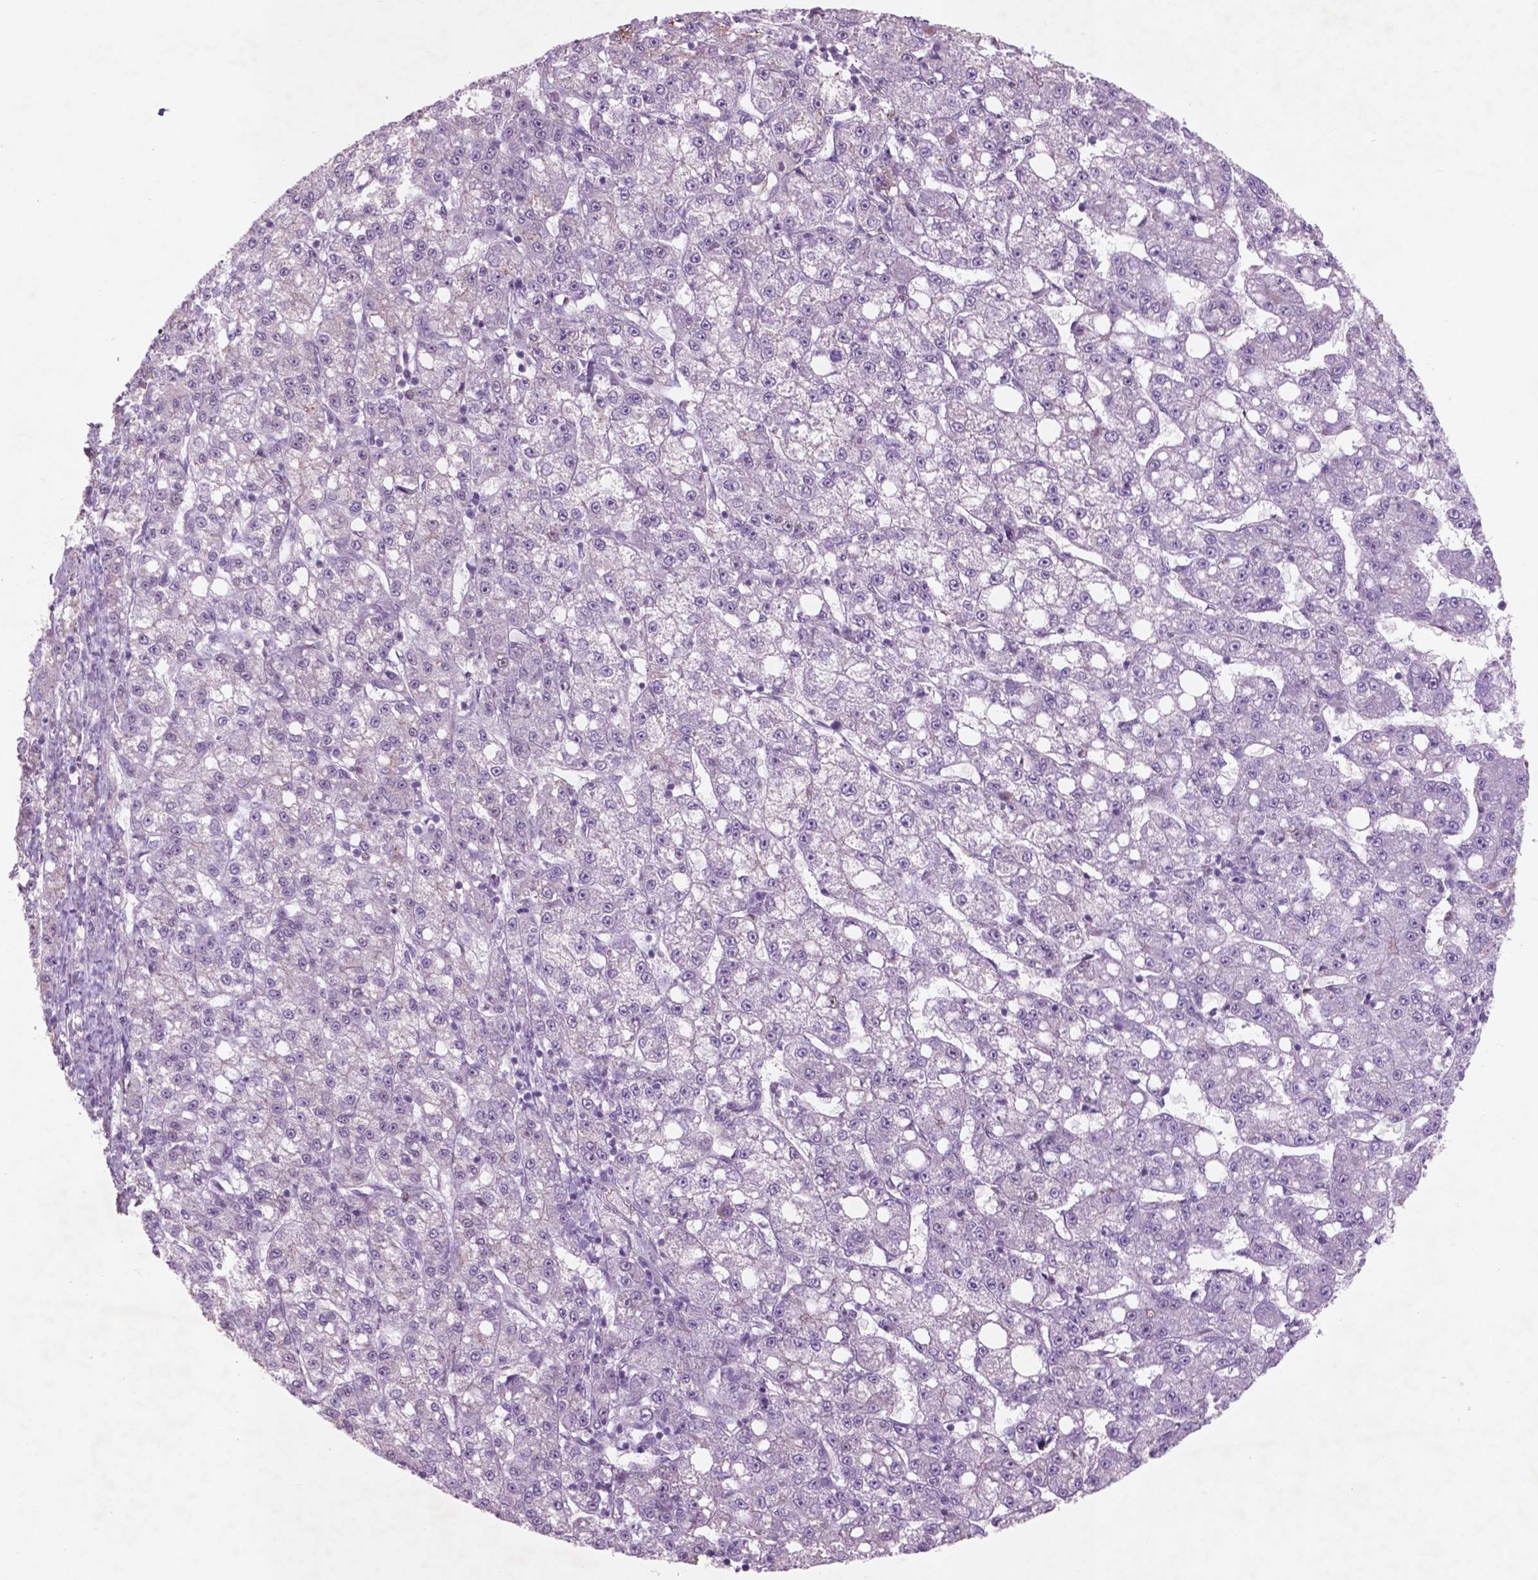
{"staining": {"intensity": "weak", "quantity": "25%-75%", "location": "nuclear"}, "tissue": "liver cancer", "cell_type": "Tumor cells", "image_type": "cancer", "snomed": [{"axis": "morphology", "description": "Carcinoma, Hepatocellular, NOS"}, {"axis": "topography", "description": "Liver"}], "caption": "This histopathology image displays IHC staining of liver cancer, with low weak nuclear expression in about 25%-75% of tumor cells.", "gene": "CTR9", "patient": {"sex": "female", "age": 65}}